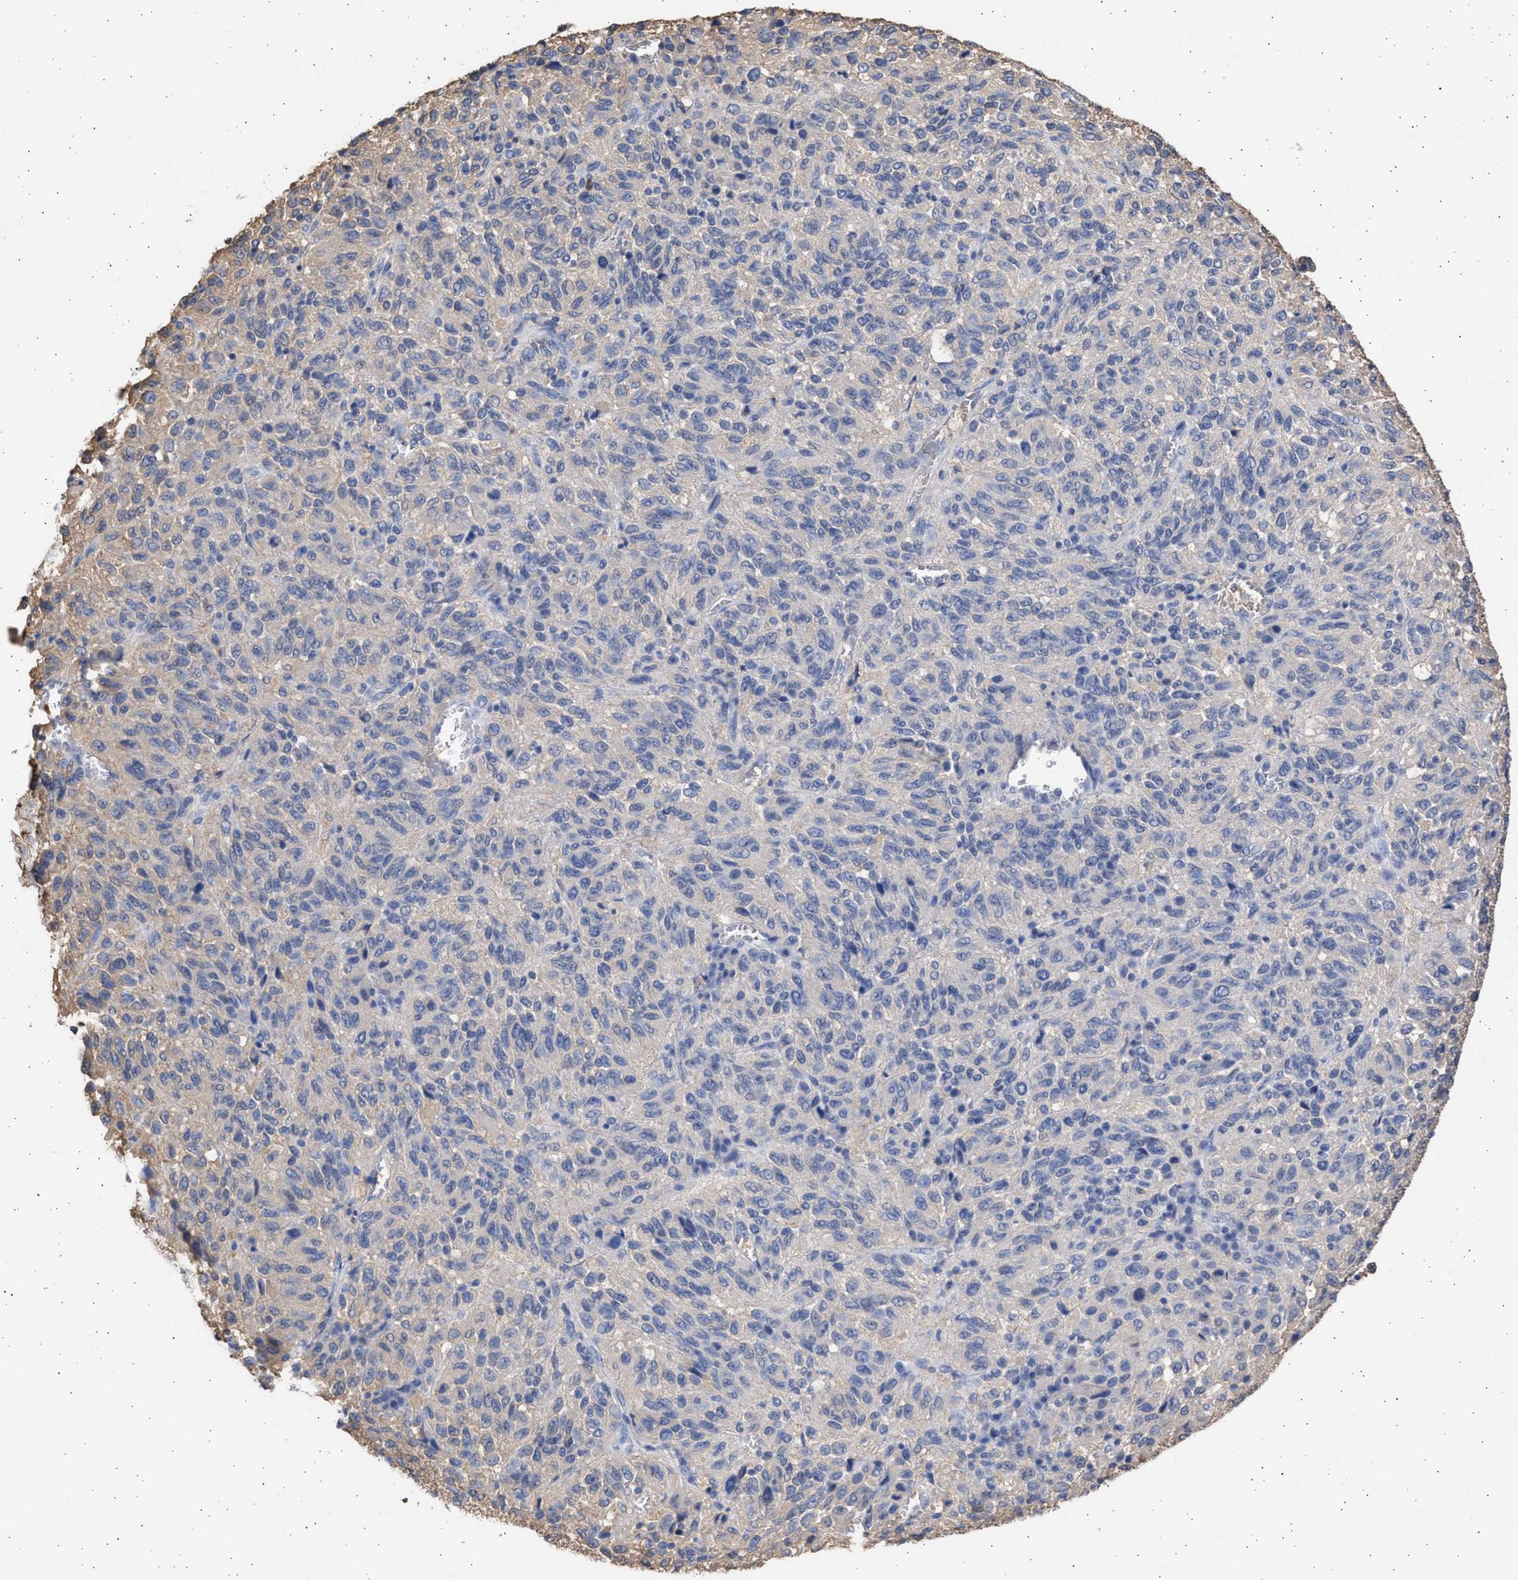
{"staining": {"intensity": "negative", "quantity": "none", "location": "none"}, "tissue": "melanoma", "cell_type": "Tumor cells", "image_type": "cancer", "snomed": [{"axis": "morphology", "description": "Malignant melanoma, Metastatic site"}, {"axis": "topography", "description": "Lung"}], "caption": "Immunohistochemical staining of human malignant melanoma (metastatic site) demonstrates no significant expression in tumor cells.", "gene": "ALDOC", "patient": {"sex": "male", "age": 64}}